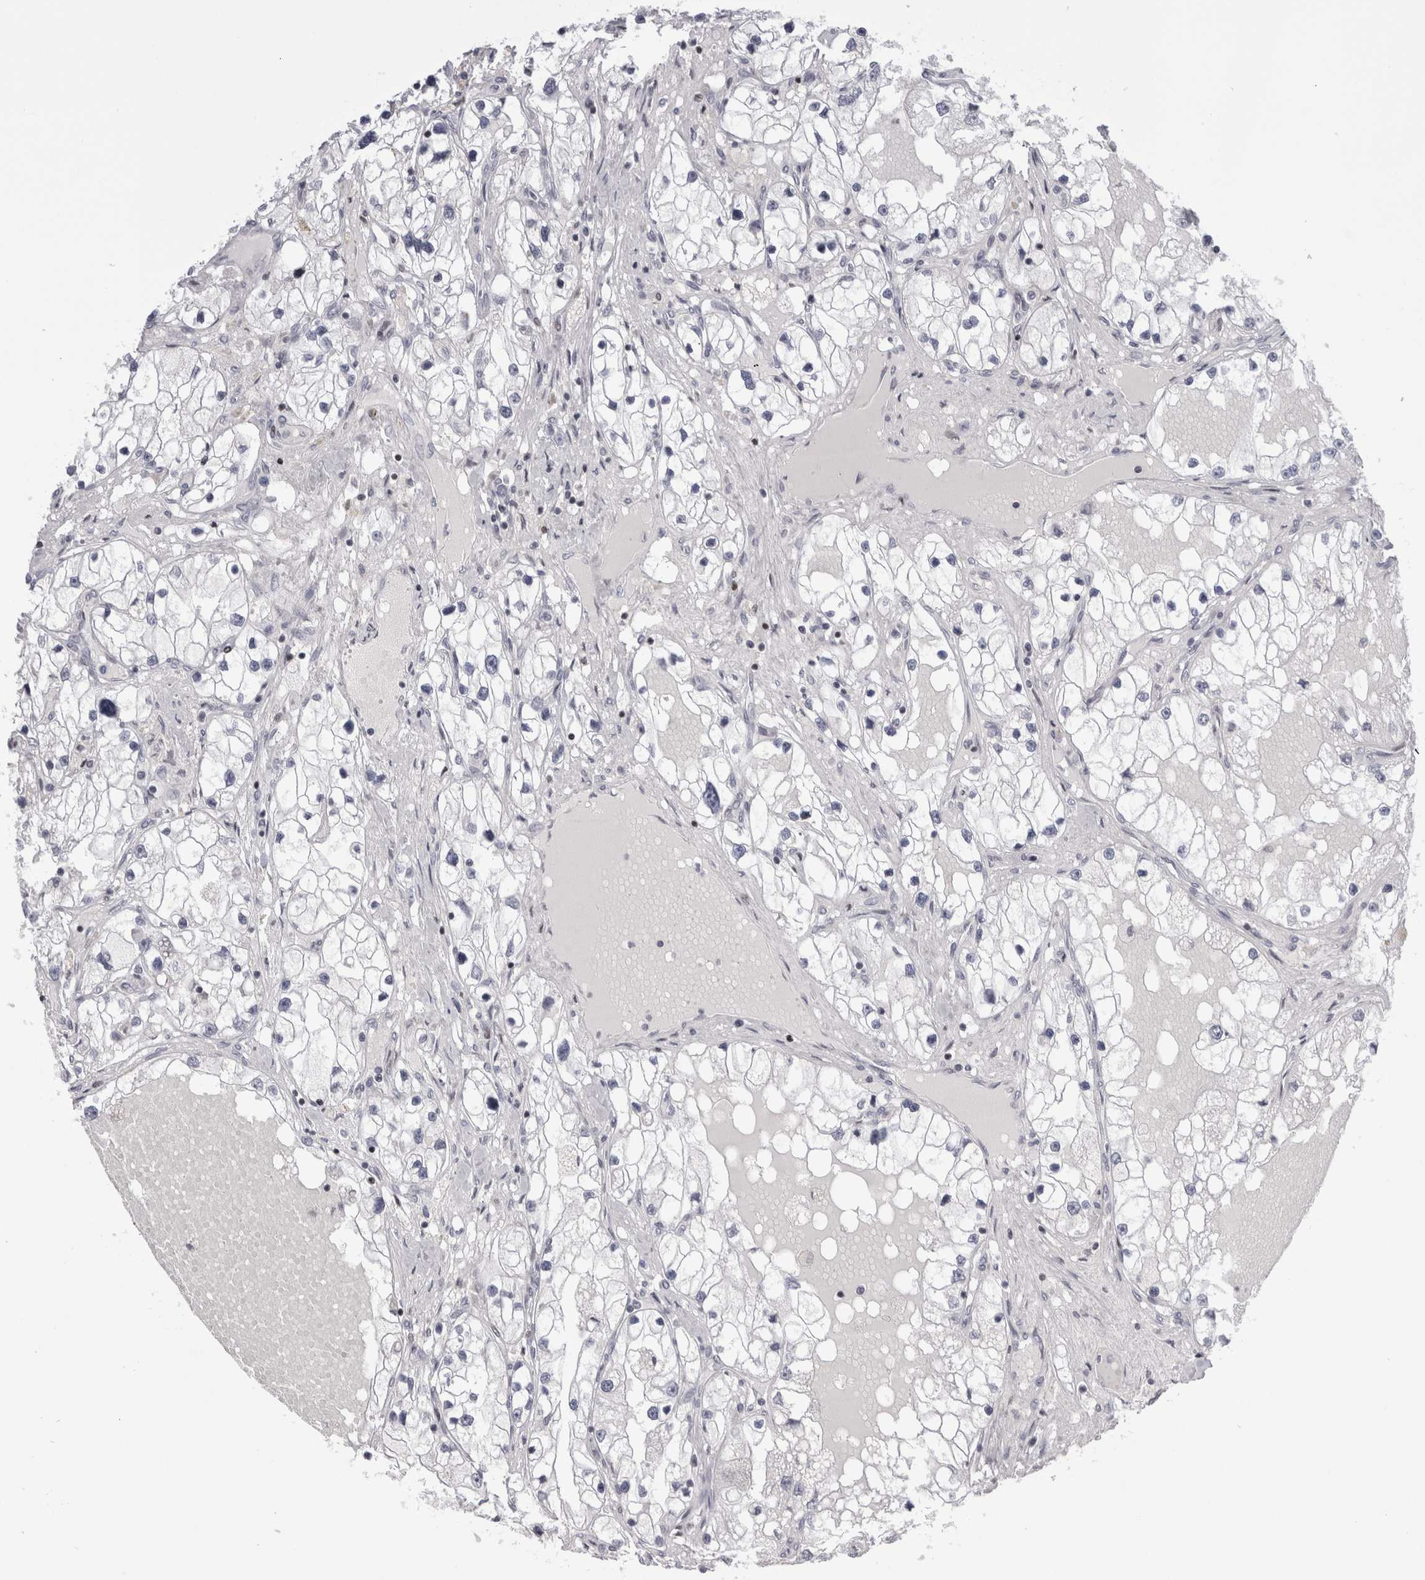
{"staining": {"intensity": "negative", "quantity": "none", "location": "none"}, "tissue": "renal cancer", "cell_type": "Tumor cells", "image_type": "cancer", "snomed": [{"axis": "morphology", "description": "Adenocarcinoma, NOS"}, {"axis": "topography", "description": "Kidney"}], "caption": "This is an immunohistochemistry (IHC) micrograph of renal cancer. There is no staining in tumor cells.", "gene": "FNDC8", "patient": {"sex": "male", "age": 68}}